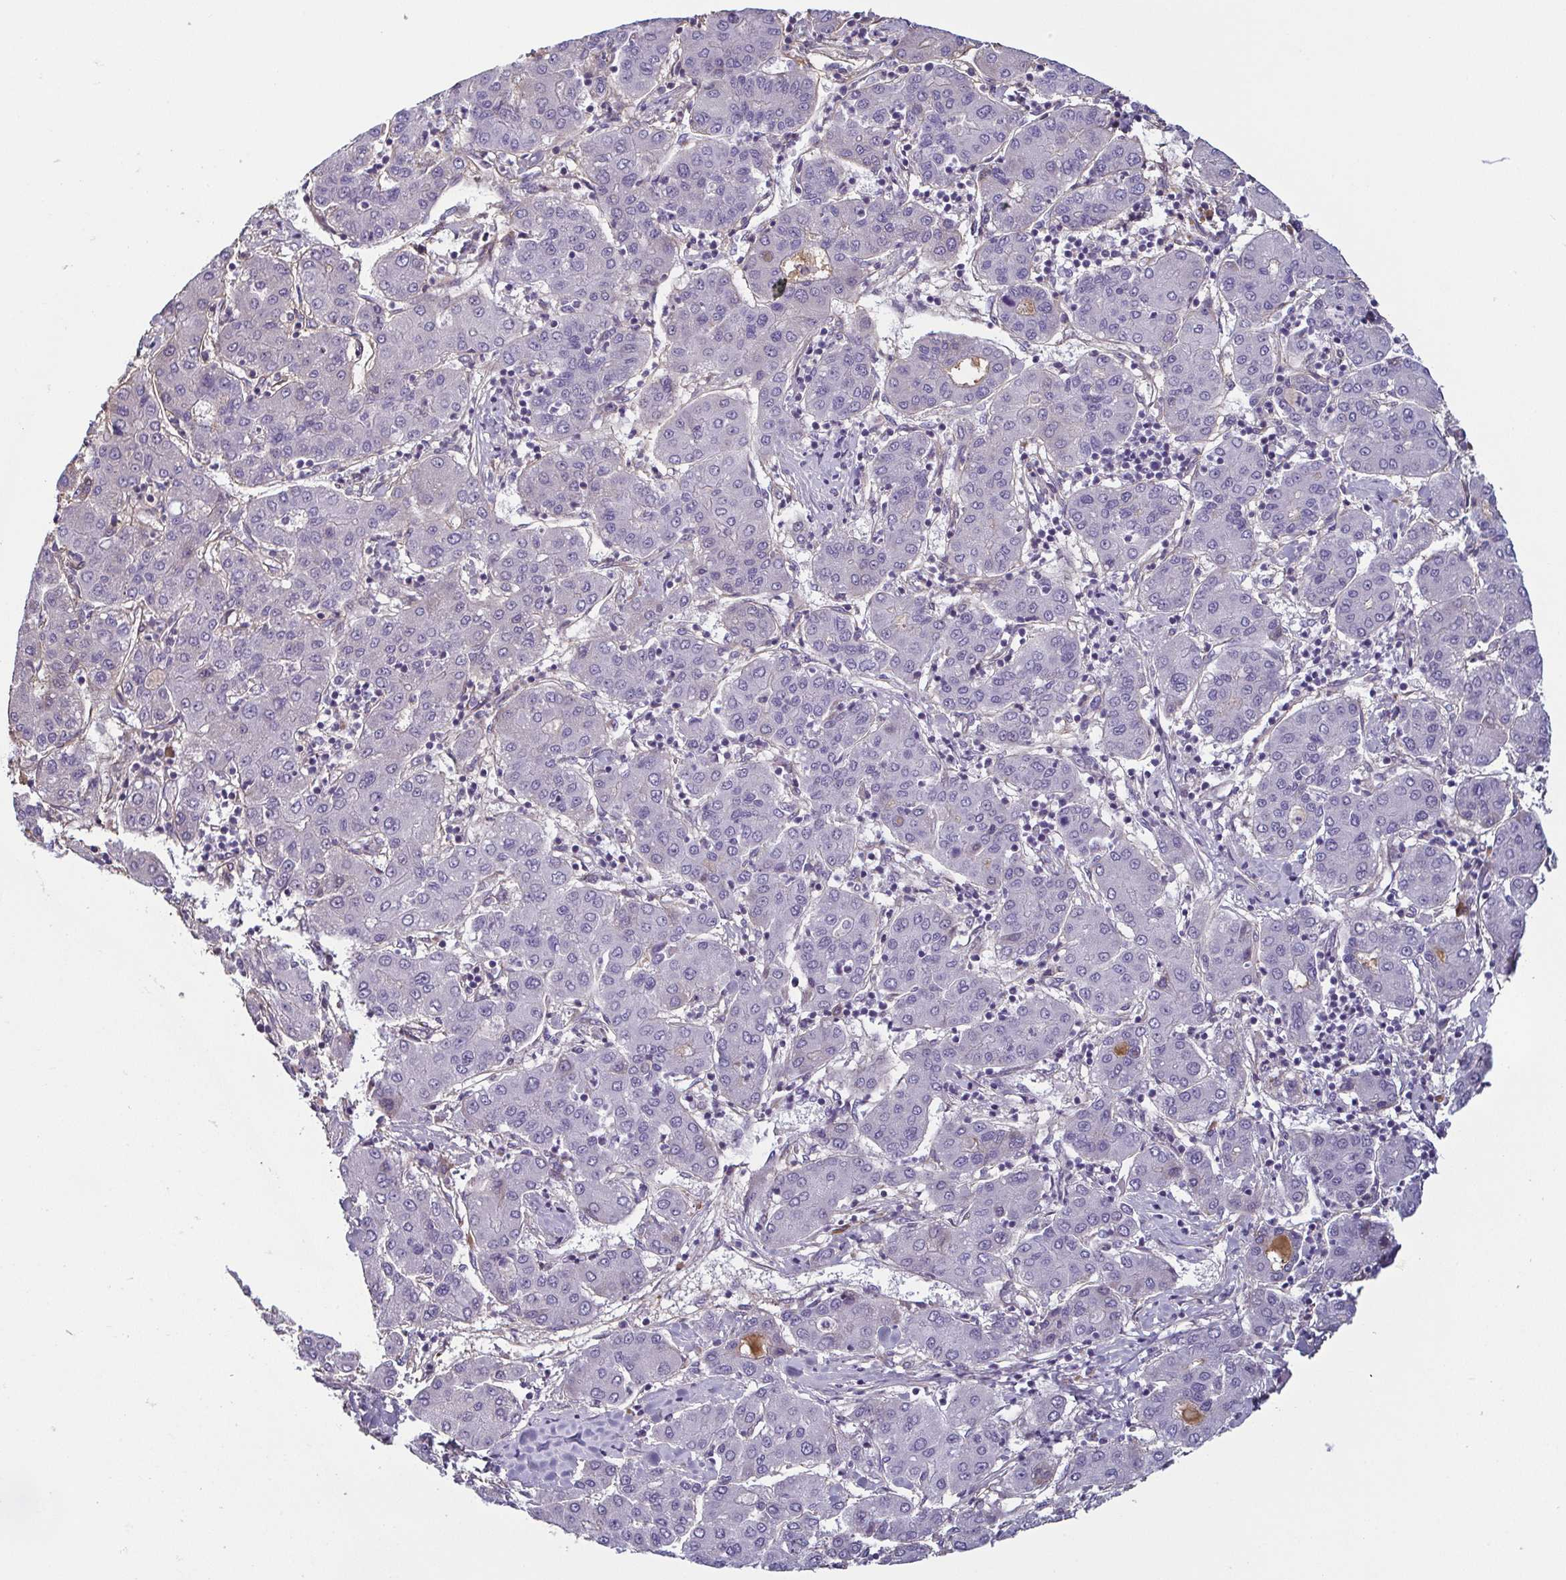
{"staining": {"intensity": "negative", "quantity": "none", "location": "none"}, "tissue": "liver cancer", "cell_type": "Tumor cells", "image_type": "cancer", "snomed": [{"axis": "morphology", "description": "Carcinoma, Hepatocellular, NOS"}, {"axis": "topography", "description": "Liver"}], "caption": "Immunohistochemistry histopathology image of neoplastic tissue: human hepatocellular carcinoma (liver) stained with DAB (3,3'-diaminobenzidine) reveals no significant protein staining in tumor cells.", "gene": "ECM1", "patient": {"sex": "male", "age": 65}}